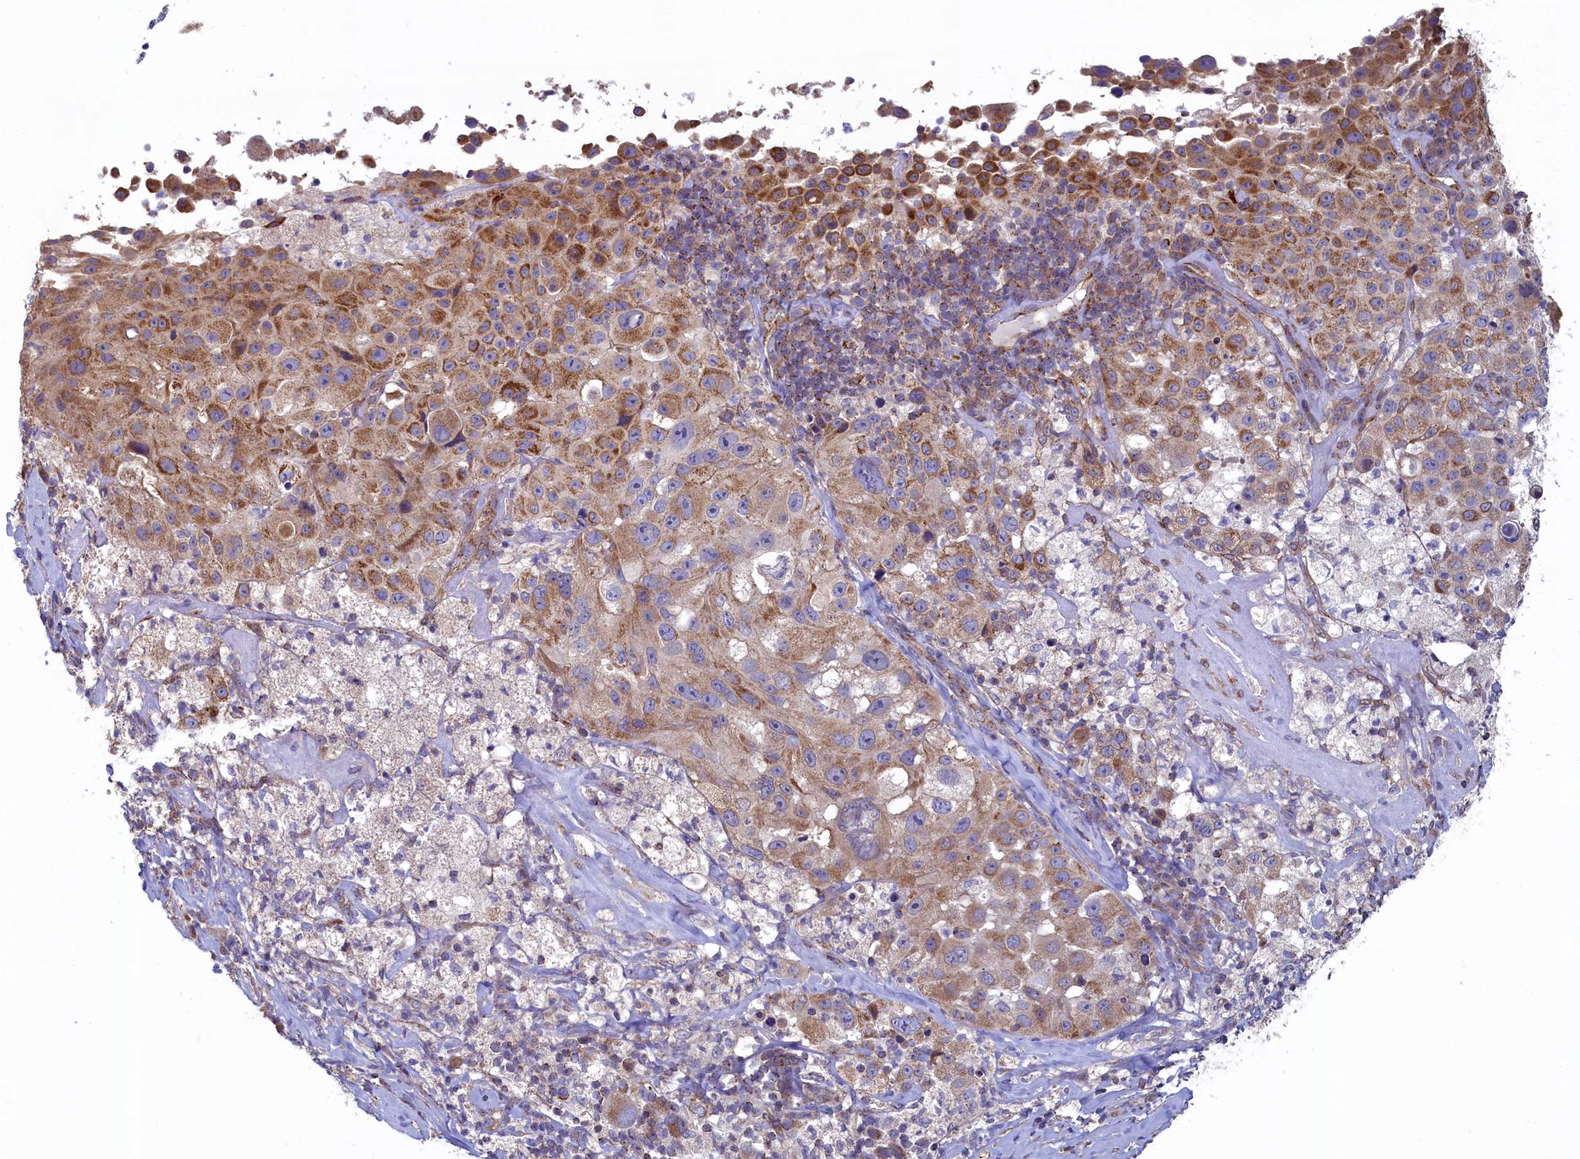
{"staining": {"intensity": "moderate", "quantity": "25%-75%", "location": "cytoplasmic/membranous"}, "tissue": "melanoma", "cell_type": "Tumor cells", "image_type": "cancer", "snomed": [{"axis": "morphology", "description": "Malignant melanoma, Metastatic site"}, {"axis": "topography", "description": "Lymph node"}], "caption": "Malignant melanoma (metastatic site) tissue demonstrates moderate cytoplasmic/membranous expression in approximately 25%-75% of tumor cells, visualized by immunohistochemistry.", "gene": "SPATA2L", "patient": {"sex": "male", "age": 62}}